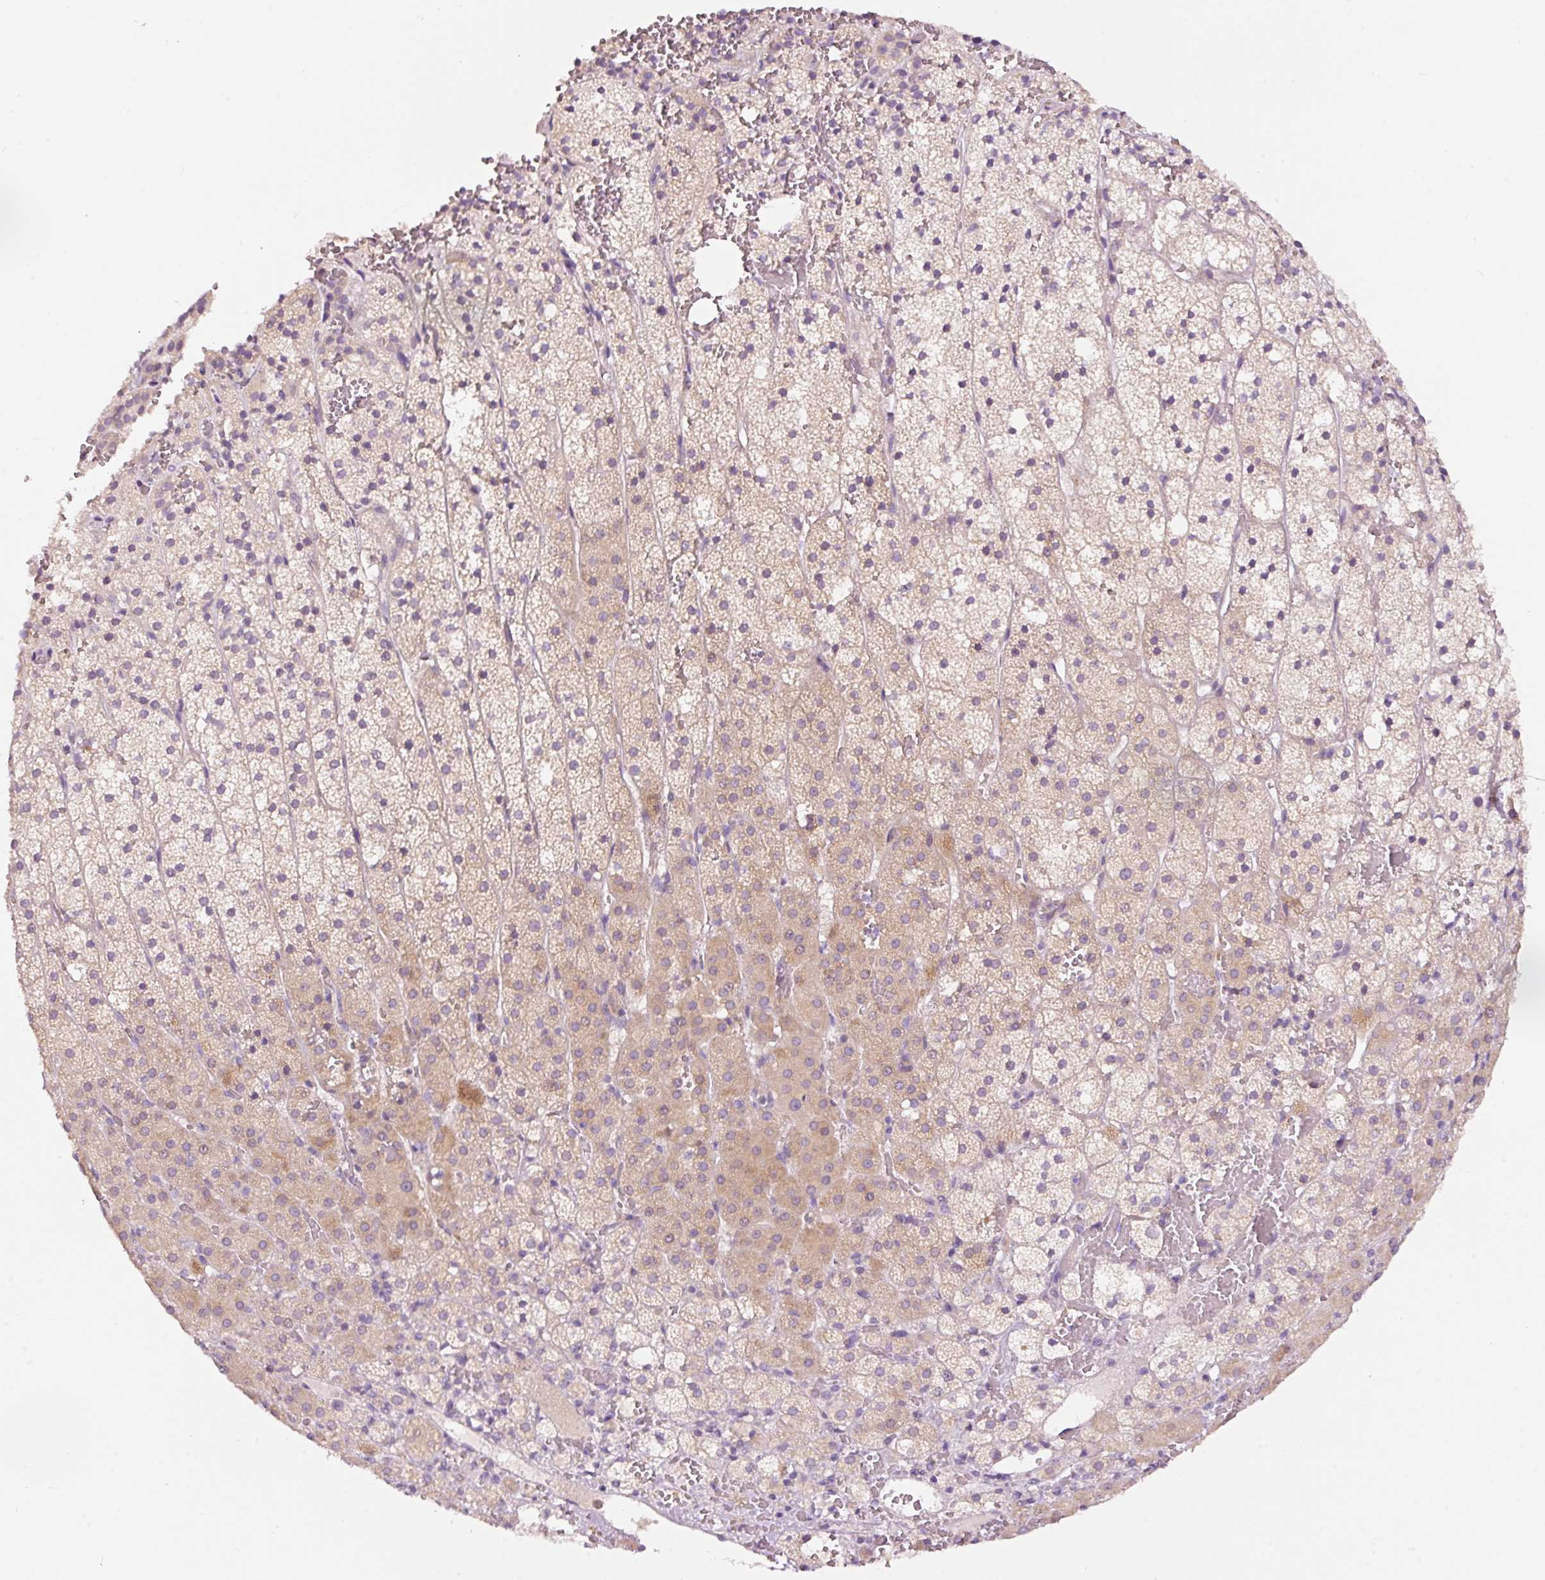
{"staining": {"intensity": "moderate", "quantity": "25%-75%", "location": "cytoplasmic/membranous"}, "tissue": "adrenal gland", "cell_type": "Glandular cells", "image_type": "normal", "snomed": [{"axis": "morphology", "description": "Normal tissue, NOS"}, {"axis": "topography", "description": "Adrenal gland"}], "caption": "Moderate cytoplasmic/membranous expression for a protein is identified in about 25%-75% of glandular cells of normal adrenal gland using IHC.", "gene": "RSPO2", "patient": {"sex": "male", "age": 53}}